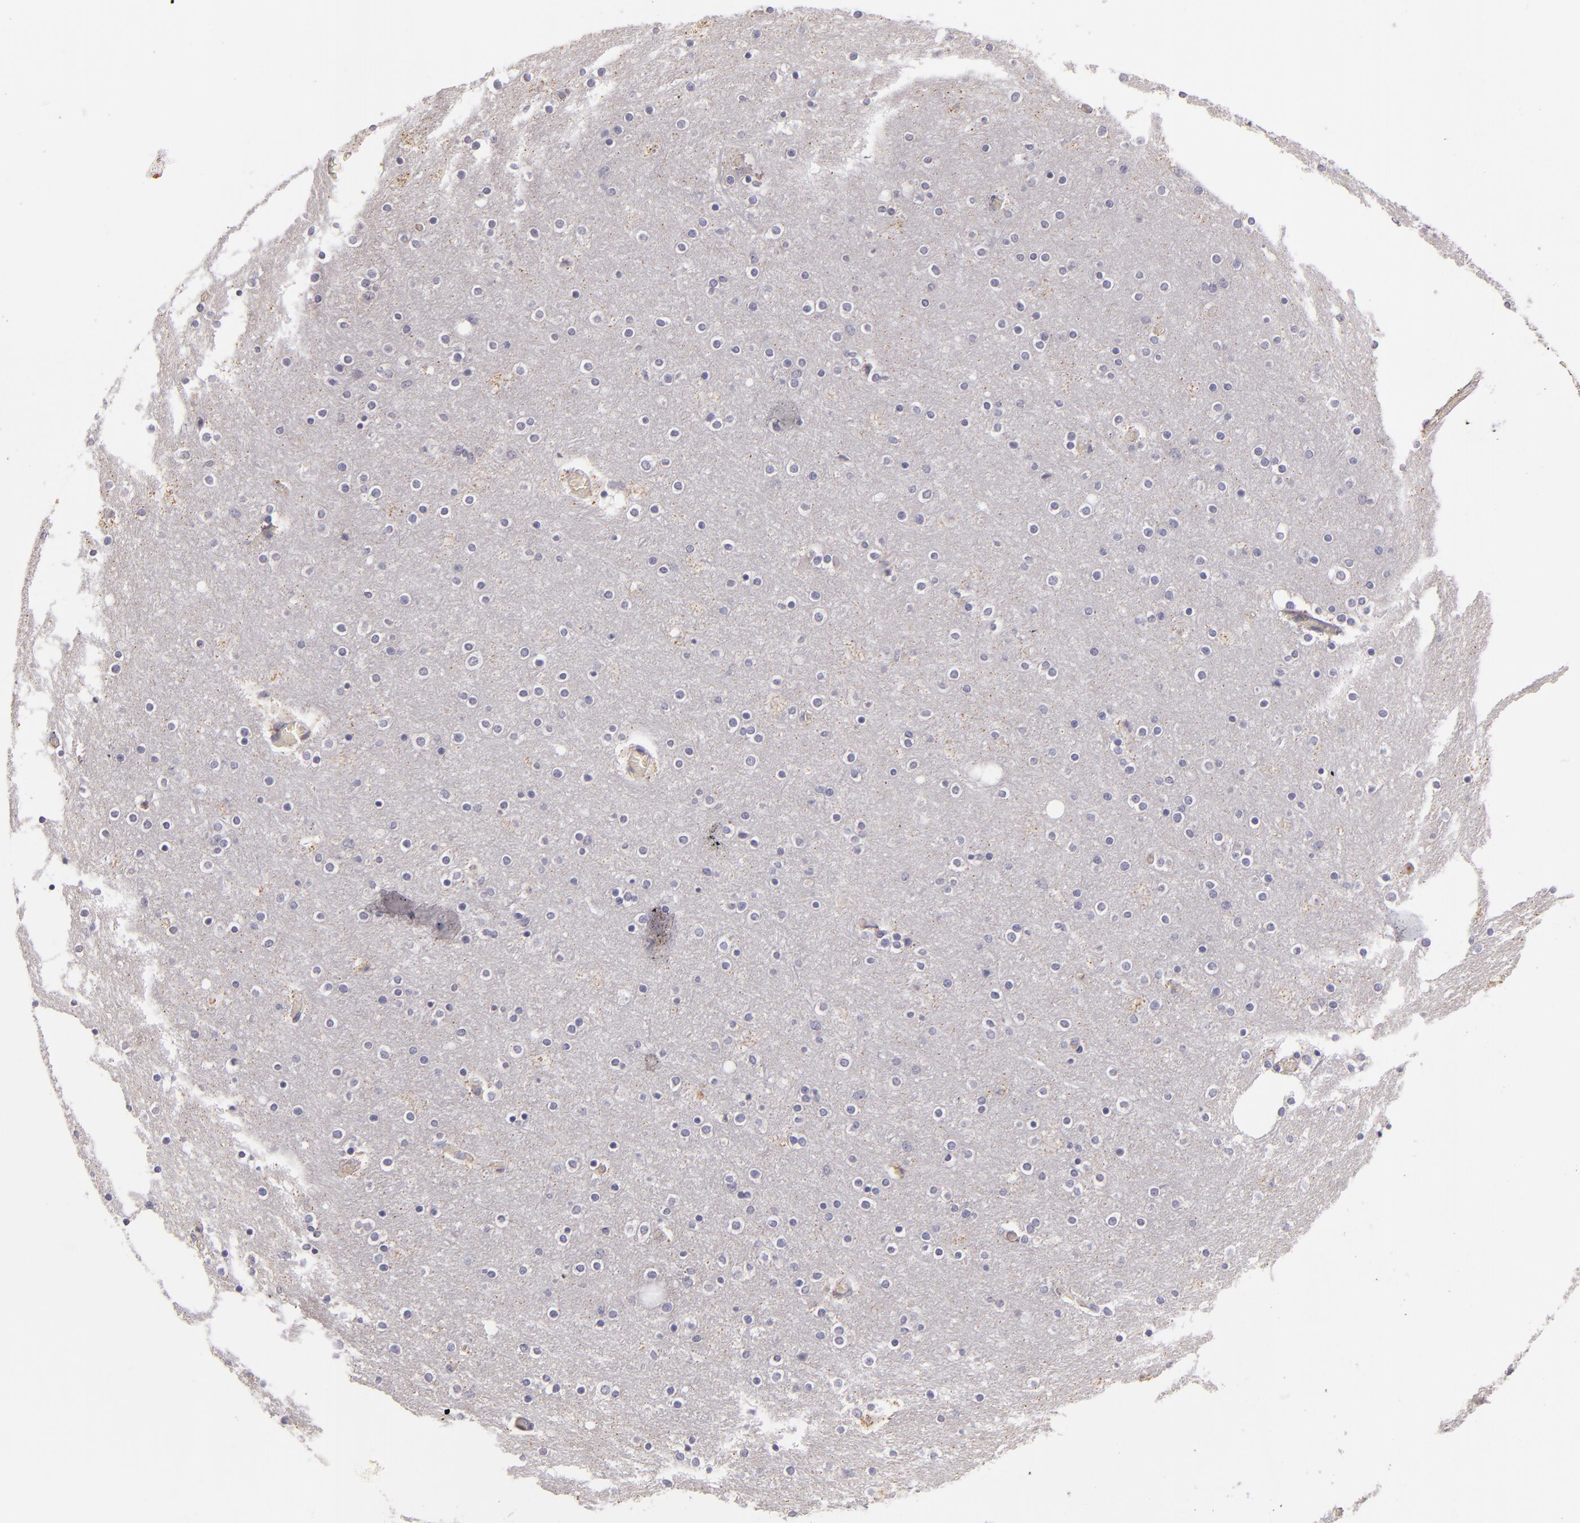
{"staining": {"intensity": "negative", "quantity": "none", "location": "none"}, "tissue": "cerebral cortex", "cell_type": "Endothelial cells", "image_type": "normal", "snomed": [{"axis": "morphology", "description": "Normal tissue, NOS"}, {"axis": "topography", "description": "Cerebral cortex"}], "caption": "Immunohistochemistry (IHC) photomicrograph of normal cerebral cortex stained for a protein (brown), which reveals no staining in endothelial cells.", "gene": "TLR8", "patient": {"sex": "female", "age": 54}}